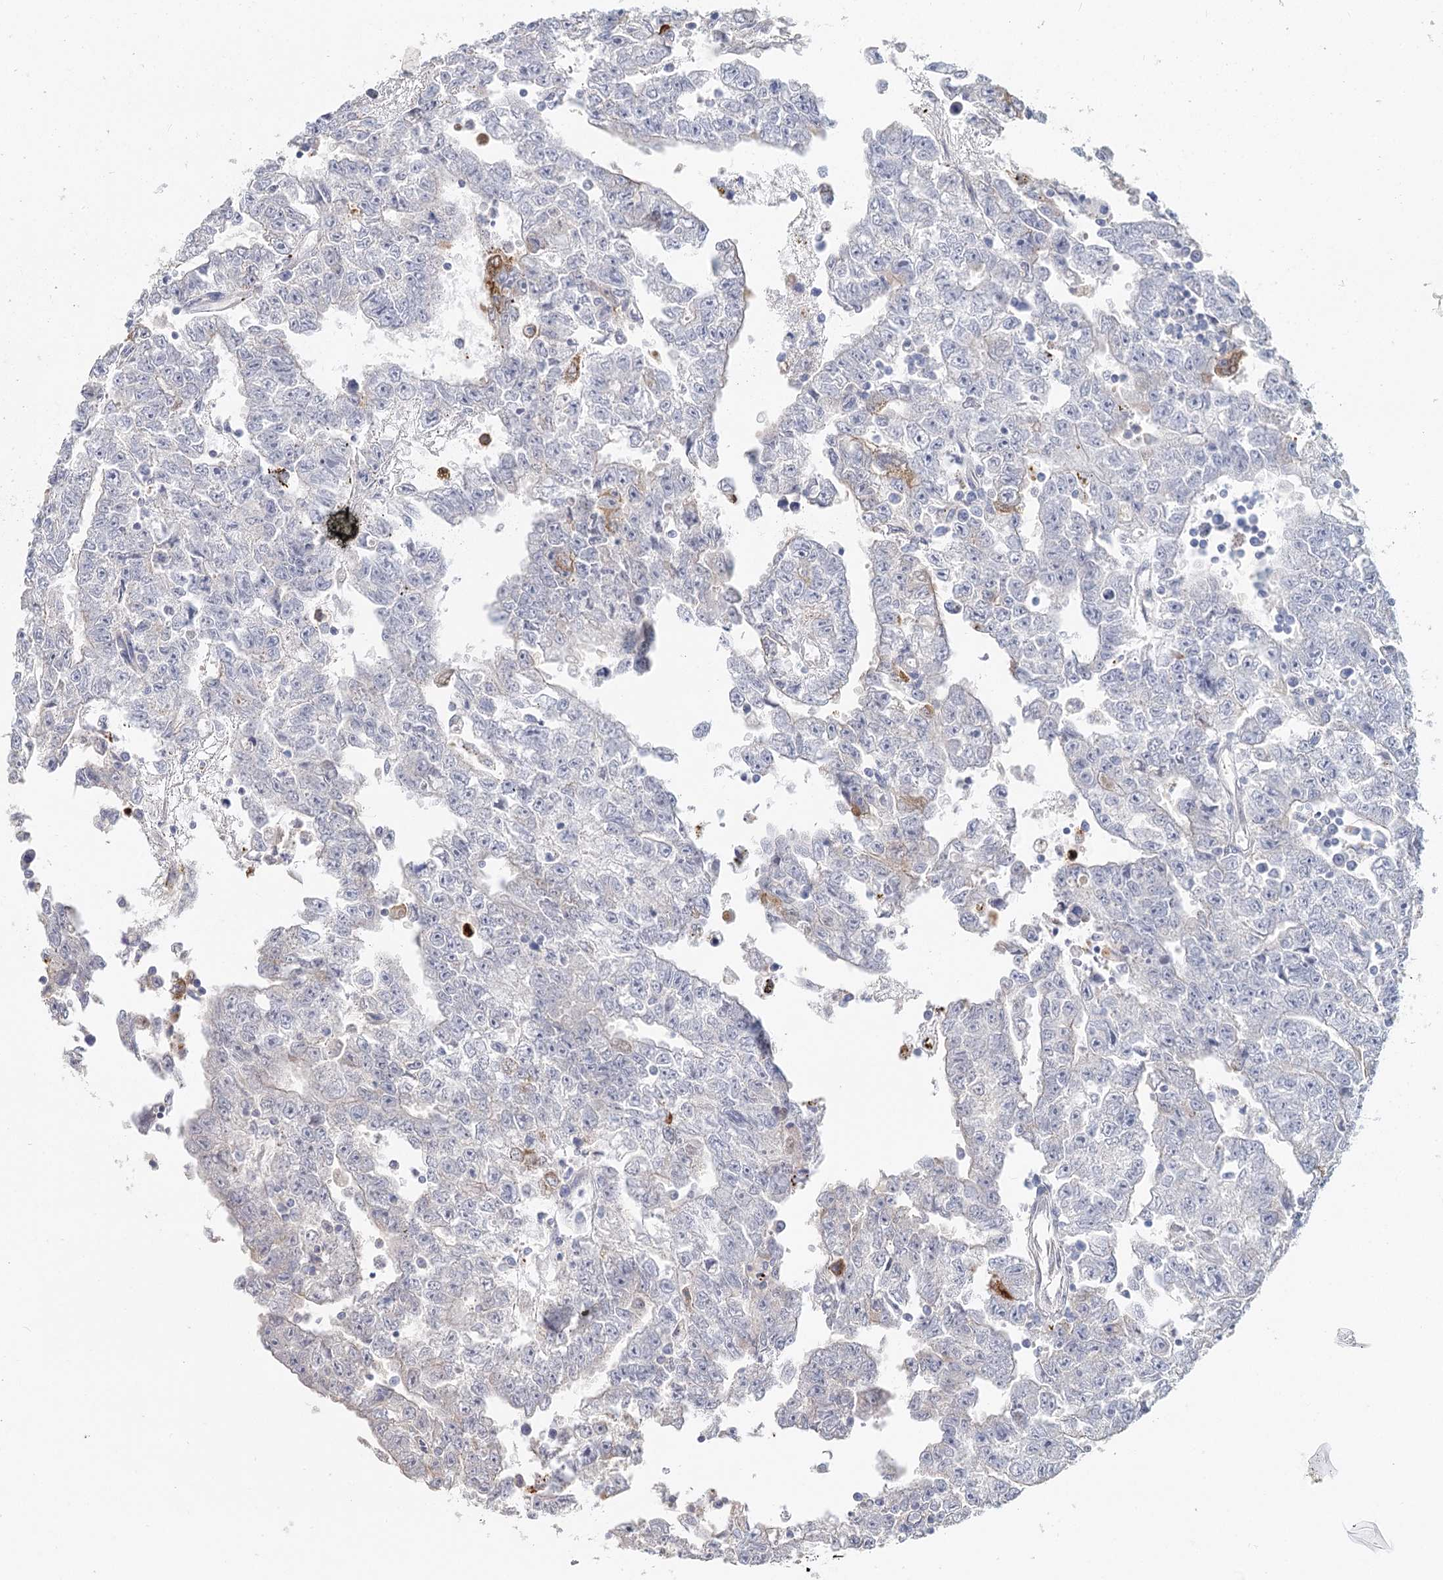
{"staining": {"intensity": "negative", "quantity": "none", "location": "none"}, "tissue": "testis cancer", "cell_type": "Tumor cells", "image_type": "cancer", "snomed": [{"axis": "morphology", "description": "Carcinoma, Embryonal, NOS"}, {"axis": "topography", "description": "Testis"}], "caption": "This image is of embryonal carcinoma (testis) stained with immunohistochemistry to label a protein in brown with the nuclei are counter-stained blue. There is no positivity in tumor cells. The staining was performed using DAB (3,3'-diaminobenzidine) to visualize the protein expression in brown, while the nuclei were stained in blue with hematoxylin (Magnification: 20x).", "gene": "ARHGAP44", "patient": {"sex": "male", "age": 25}}